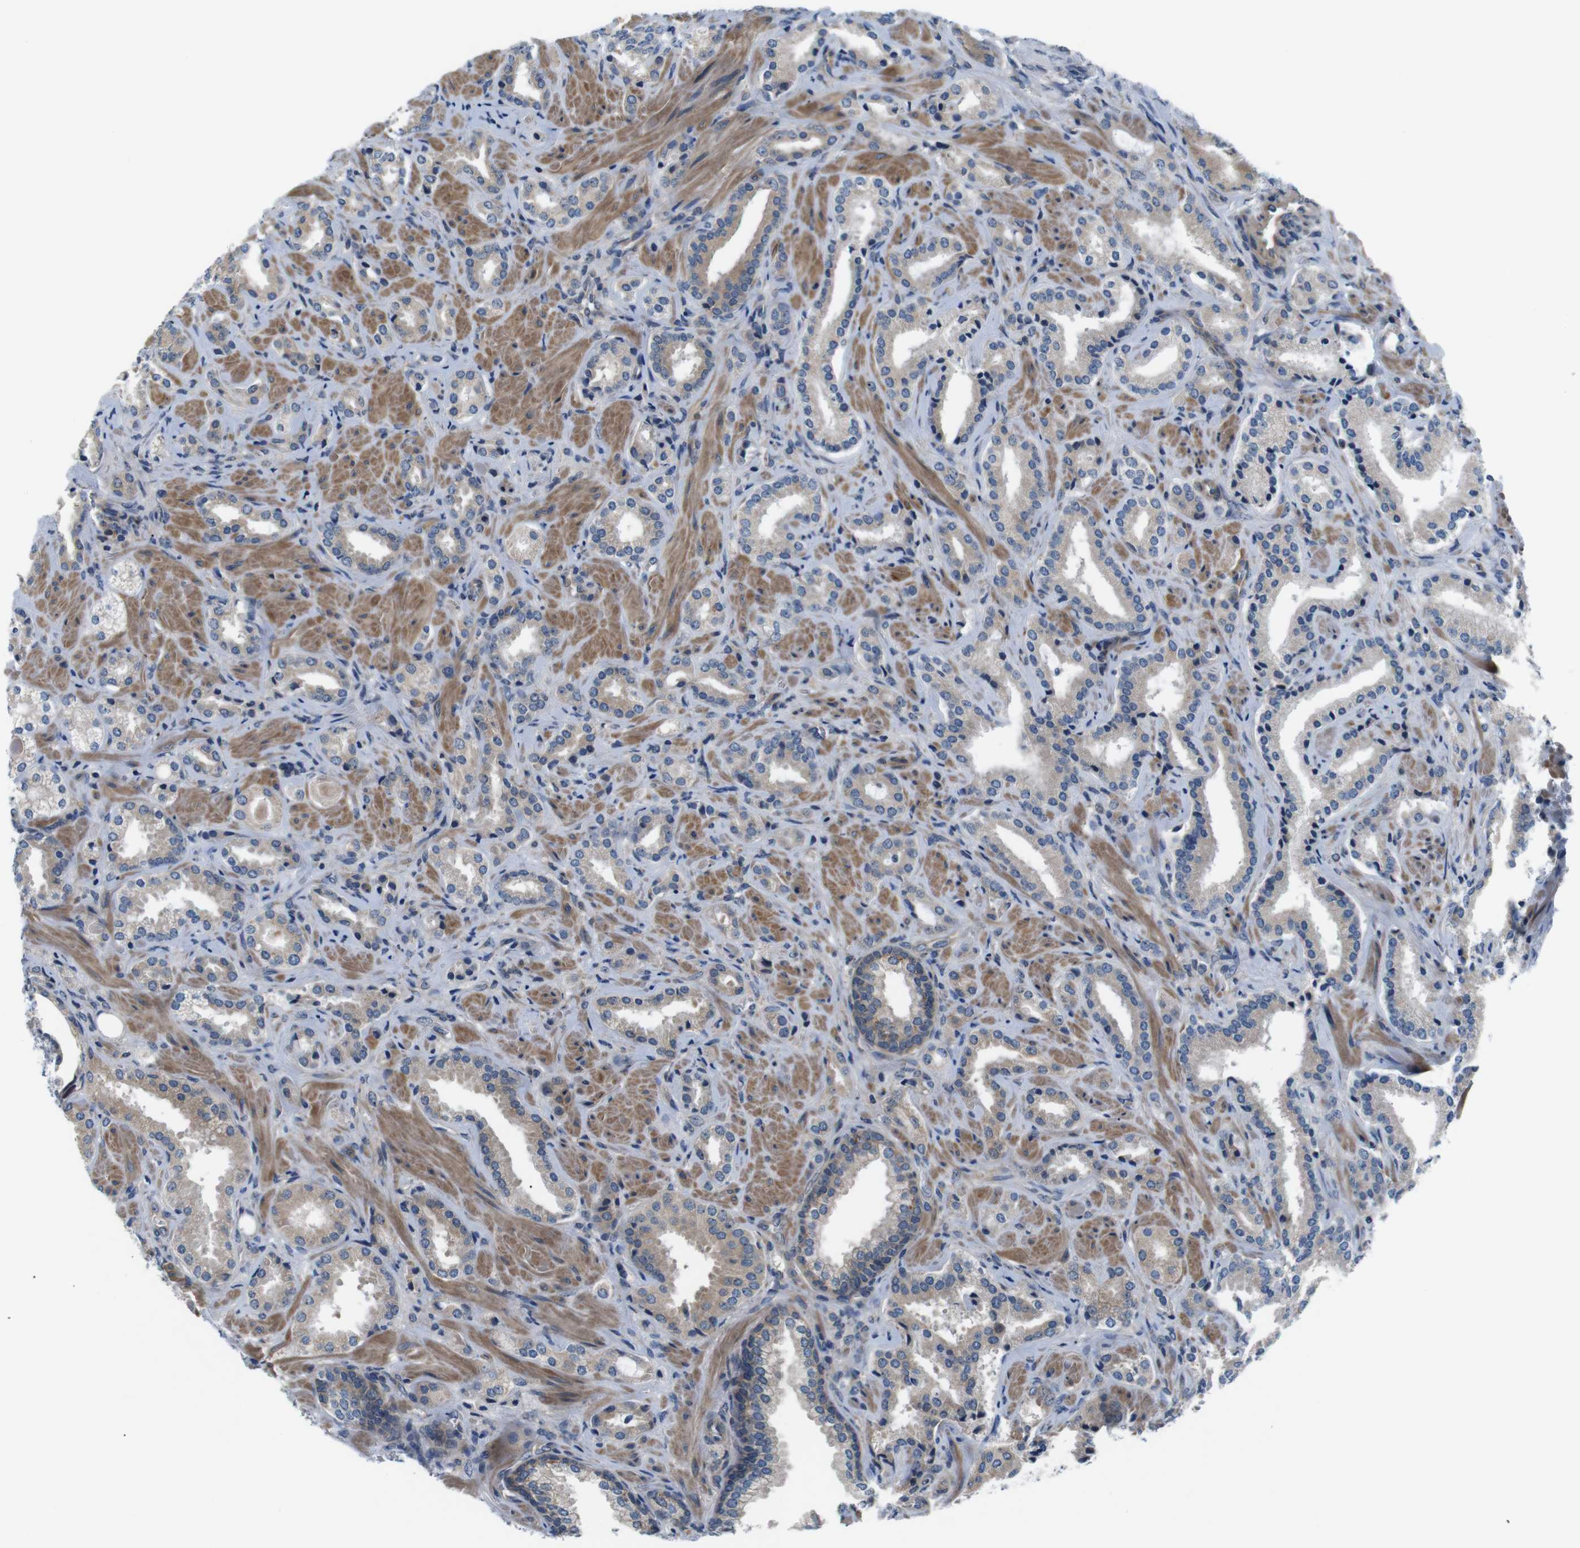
{"staining": {"intensity": "weak", "quantity": ">75%", "location": "cytoplasmic/membranous"}, "tissue": "prostate cancer", "cell_type": "Tumor cells", "image_type": "cancer", "snomed": [{"axis": "morphology", "description": "Adenocarcinoma, High grade"}, {"axis": "topography", "description": "Prostate"}], "caption": "Protein expression analysis of high-grade adenocarcinoma (prostate) reveals weak cytoplasmic/membranous staining in about >75% of tumor cells. (DAB IHC with brightfield microscopy, high magnification).", "gene": "JAK1", "patient": {"sex": "male", "age": 64}}